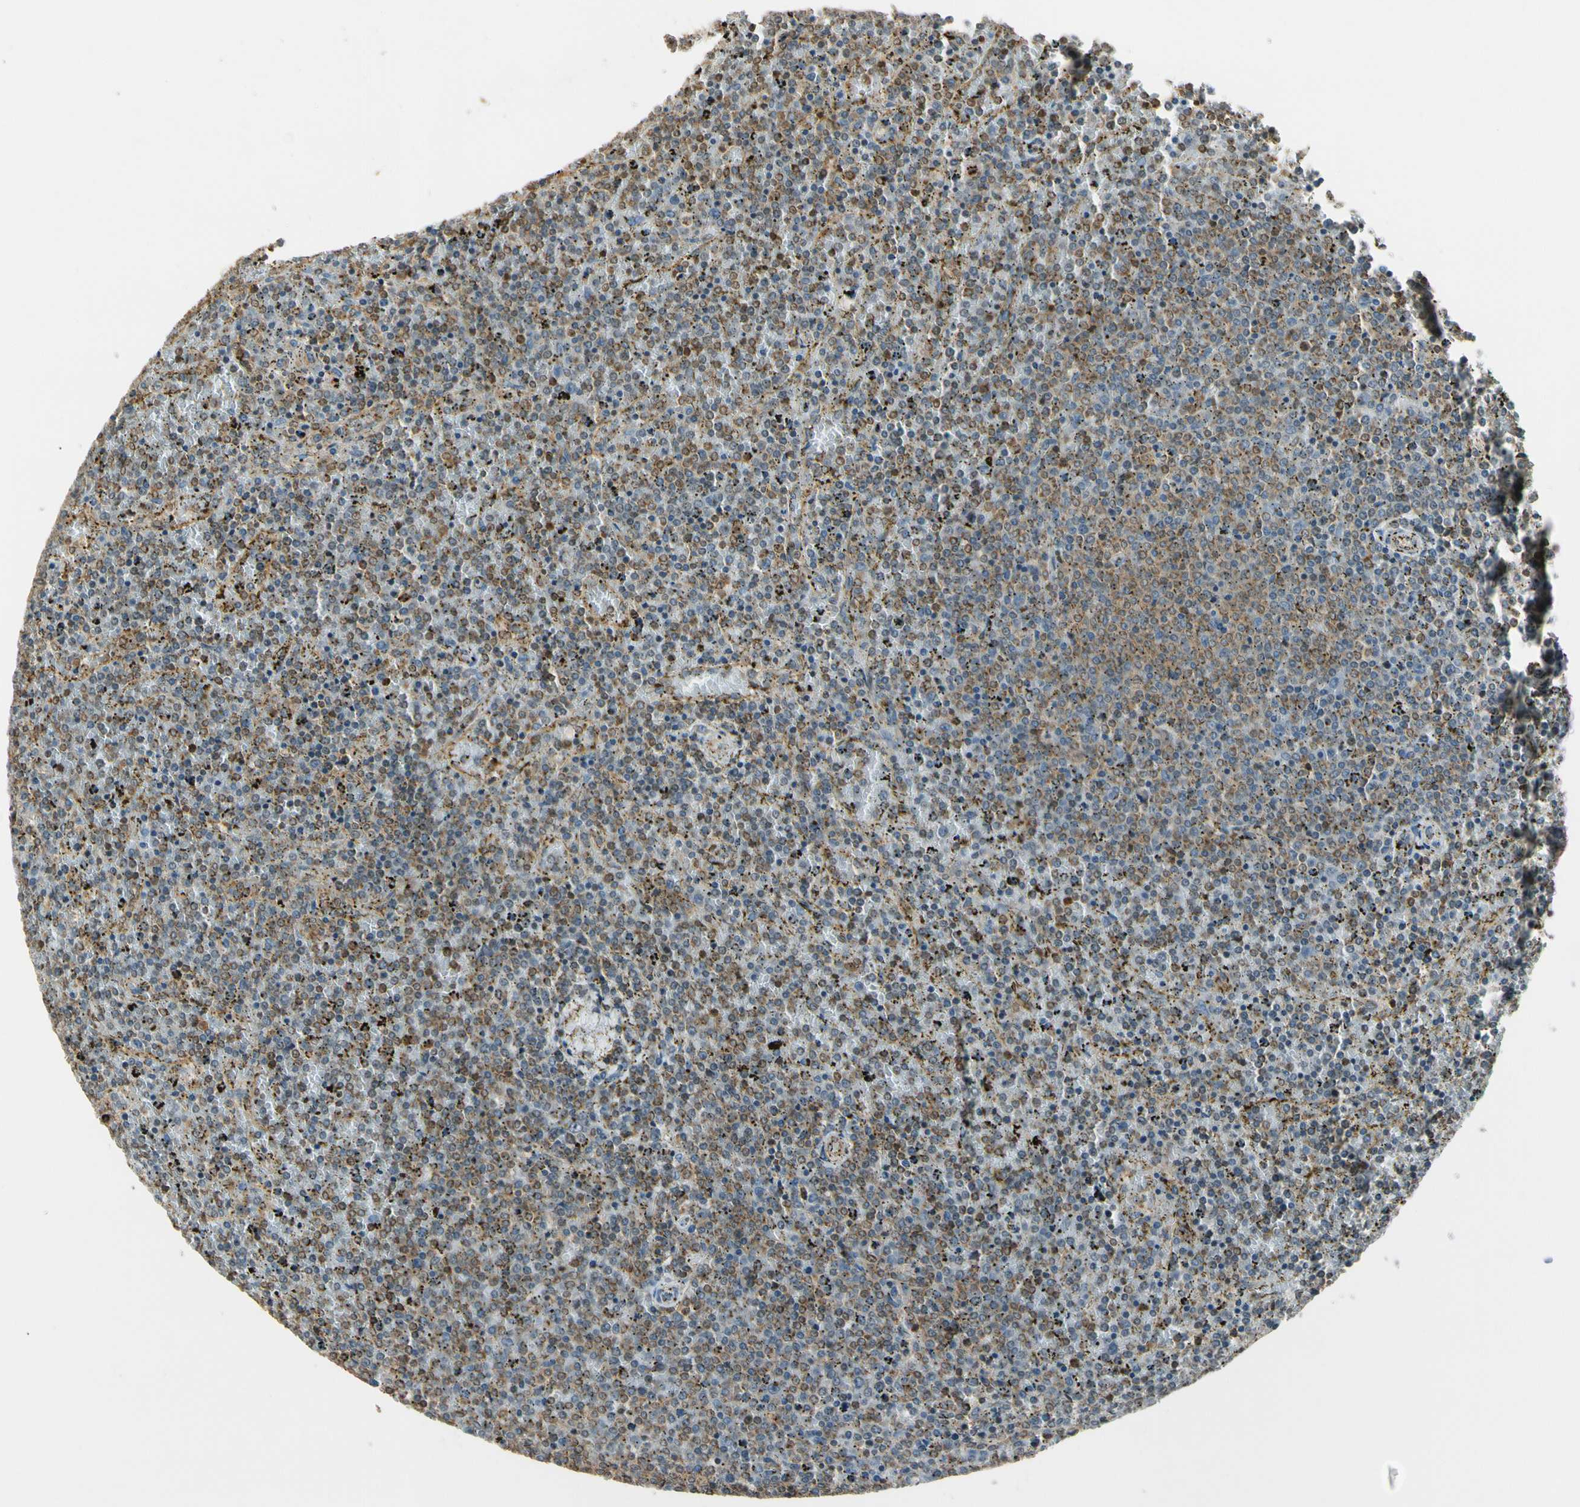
{"staining": {"intensity": "moderate", "quantity": "25%-75%", "location": "cytoplasmic/membranous"}, "tissue": "lymphoma", "cell_type": "Tumor cells", "image_type": "cancer", "snomed": [{"axis": "morphology", "description": "Malignant lymphoma, non-Hodgkin's type, Low grade"}, {"axis": "topography", "description": "Spleen"}], "caption": "An immunohistochemistry (IHC) photomicrograph of tumor tissue is shown. Protein staining in brown shows moderate cytoplasmic/membranous positivity in low-grade malignant lymphoma, non-Hodgkin's type within tumor cells.", "gene": "LAMTOR1", "patient": {"sex": "female", "age": 77}}